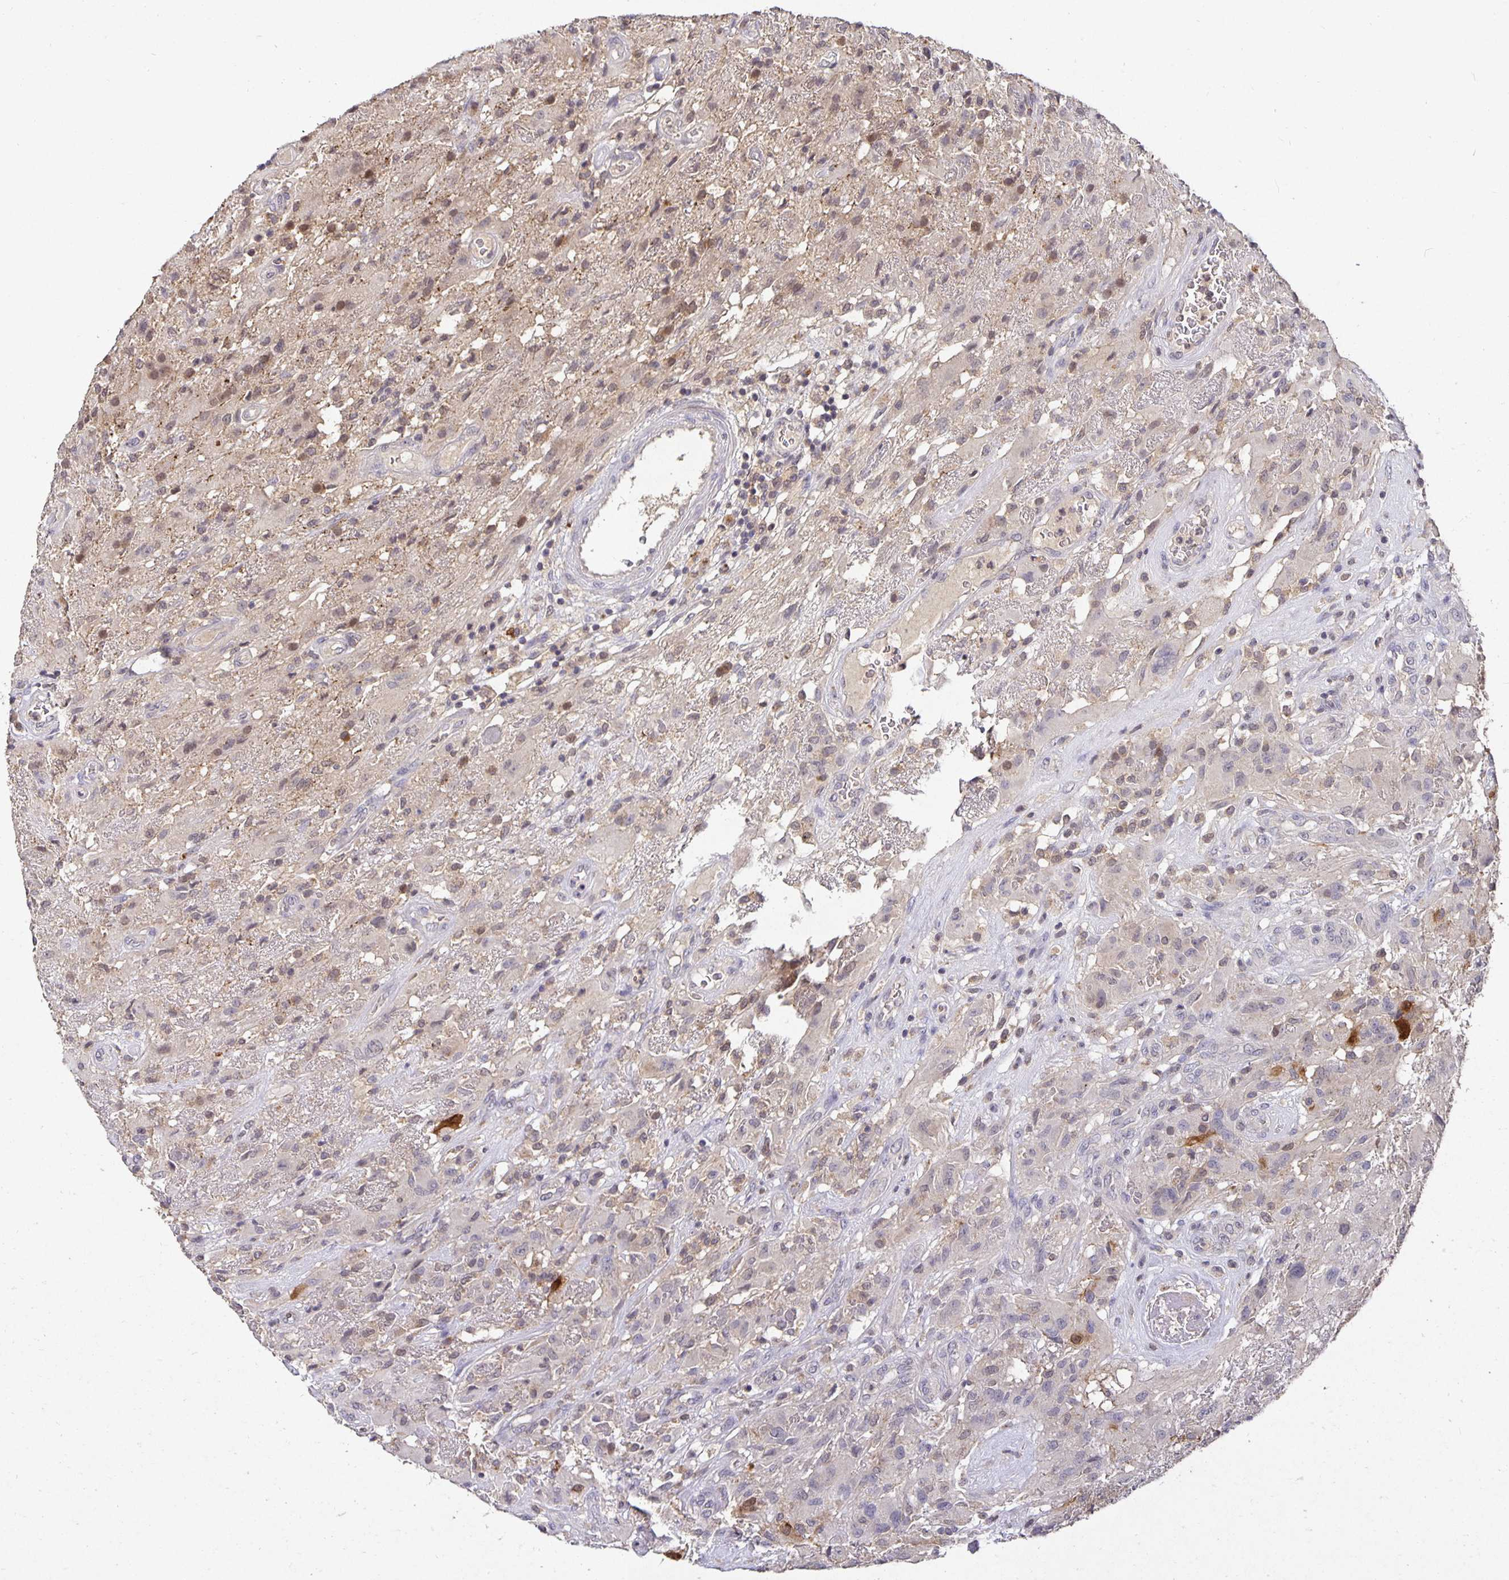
{"staining": {"intensity": "weak", "quantity": "25%-75%", "location": "nuclear"}, "tissue": "glioma", "cell_type": "Tumor cells", "image_type": "cancer", "snomed": [{"axis": "morphology", "description": "Glioma, malignant, High grade"}, {"axis": "topography", "description": "Brain"}], "caption": "Protein staining demonstrates weak nuclear staining in about 25%-75% of tumor cells in glioma.", "gene": "HEPN1", "patient": {"sex": "male", "age": 46}}